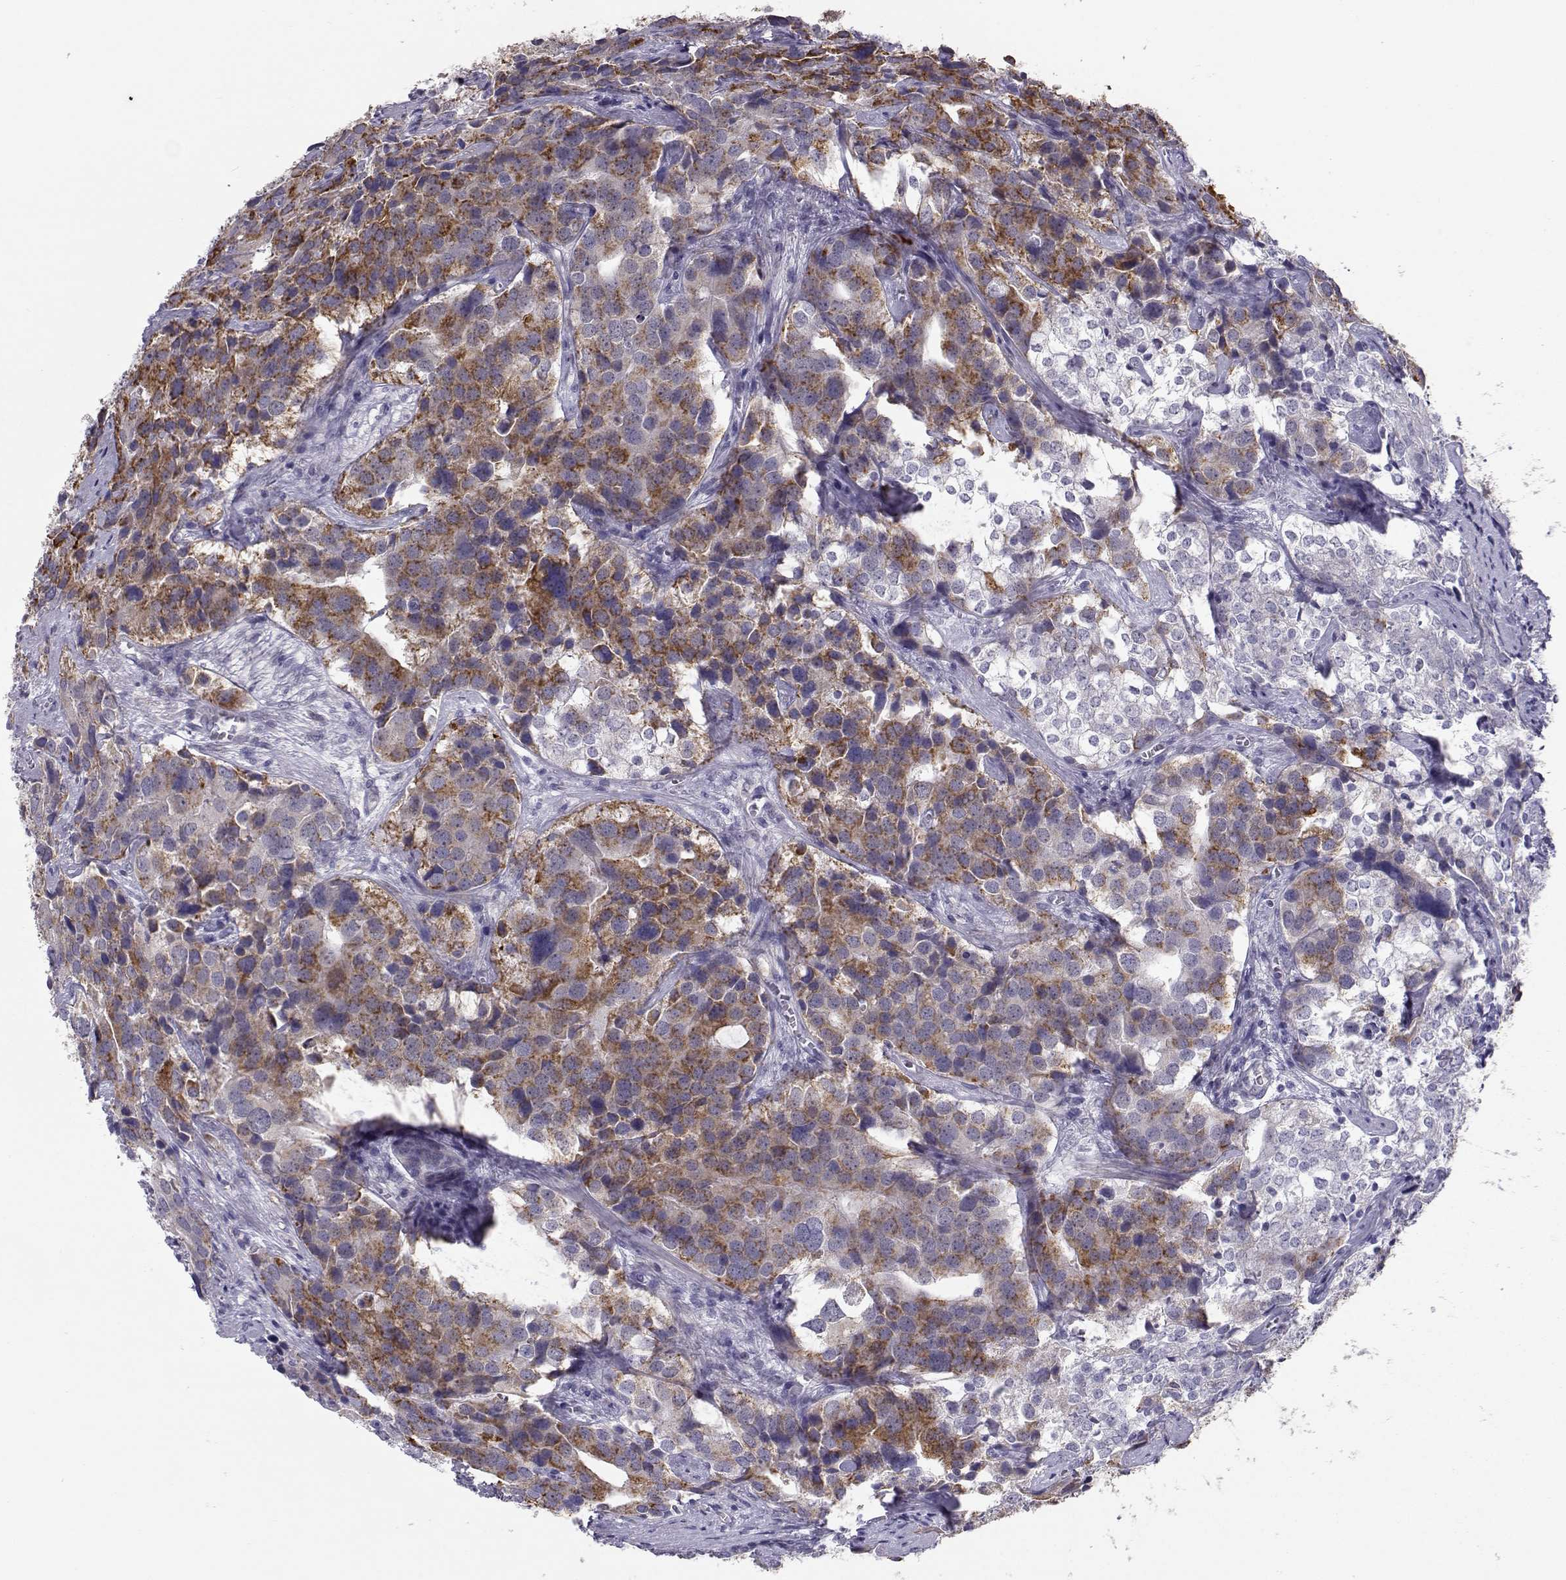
{"staining": {"intensity": "strong", "quantity": "25%-75%", "location": "cytoplasmic/membranous"}, "tissue": "prostate cancer", "cell_type": "Tumor cells", "image_type": "cancer", "snomed": [{"axis": "morphology", "description": "Adenocarcinoma, NOS"}, {"axis": "topography", "description": "Prostate and seminal vesicle, NOS"}], "caption": "A brown stain labels strong cytoplasmic/membranous positivity of a protein in prostate cancer (adenocarcinoma) tumor cells.", "gene": "NPVF", "patient": {"sex": "male", "age": 63}}